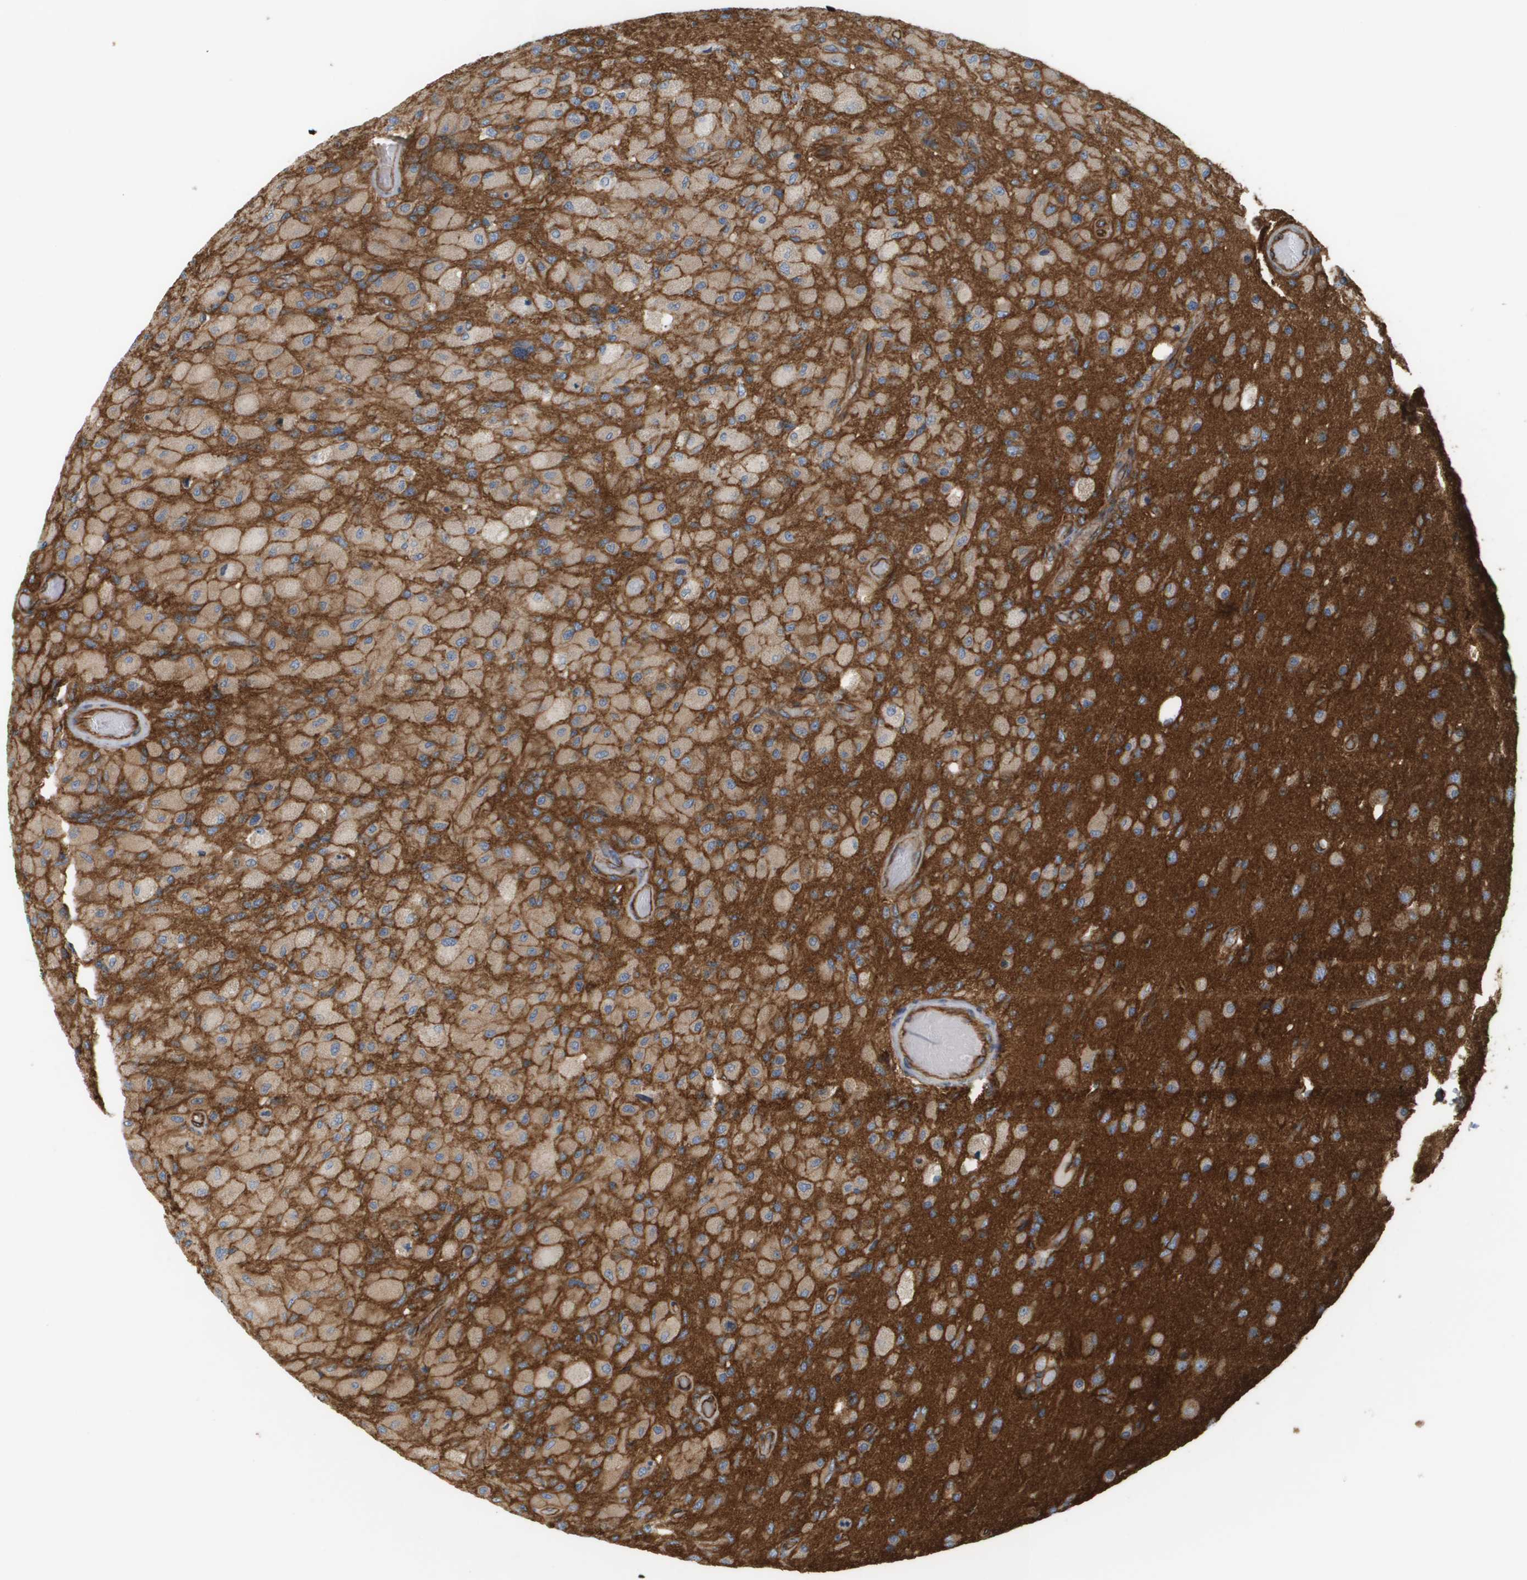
{"staining": {"intensity": "weak", "quantity": ">75%", "location": "cytoplasmic/membranous"}, "tissue": "glioma", "cell_type": "Tumor cells", "image_type": "cancer", "snomed": [{"axis": "morphology", "description": "Normal tissue, NOS"}, {"axis": "morphology", "description": "Glioma, malignant, High grade"}, {"axis": "topography", "description": "Cerebral cortex"}], "caption": "This is an image of IHC staining of glioma, which shows weak expression in the cytoplasmic/membranous of tumor cells.", "gene": "SGMS2", "patient": {"sex": "male", "age": 77}}